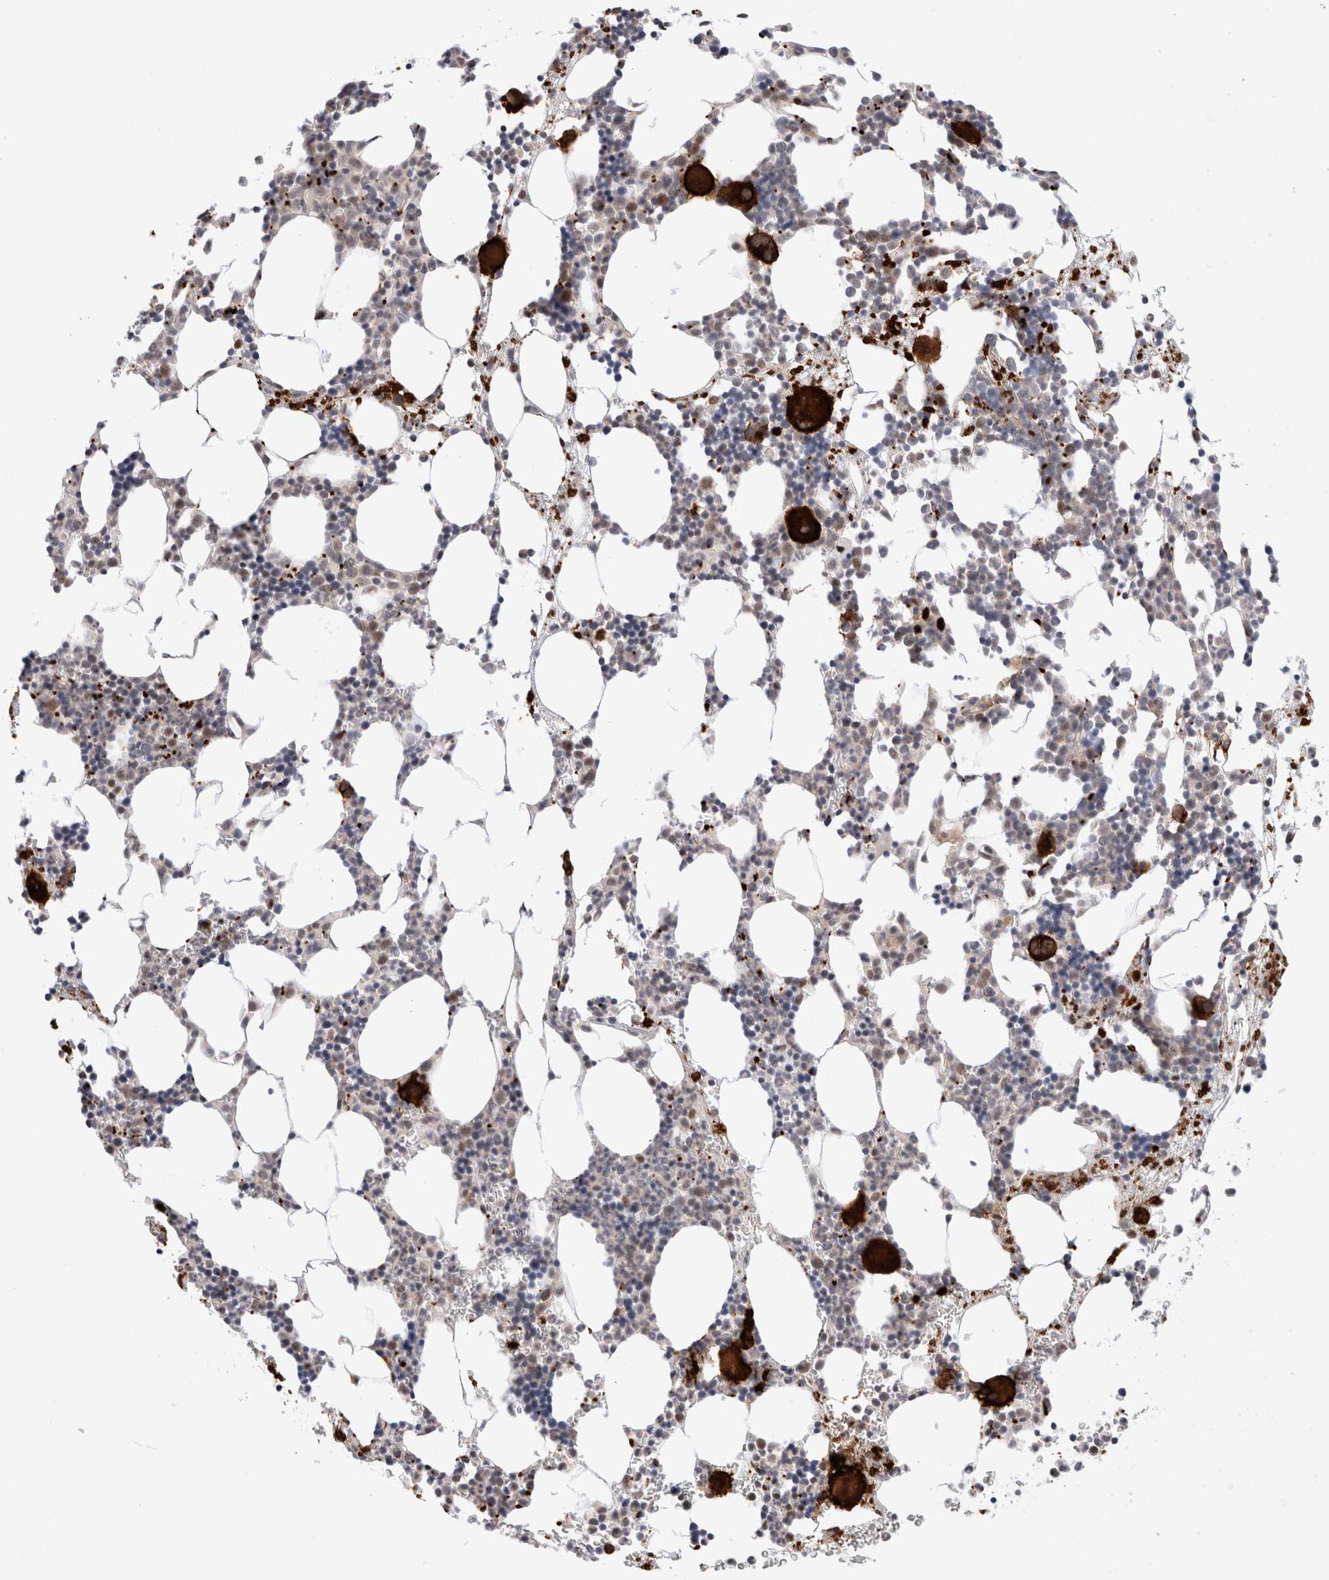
{"staining": {"intensity": "strong", "quantity": ">75%", "location": "cytoplasmic/membranous"}, "tissue": "bone marrow", "cell_type": "Hematopoietic cells", "image_type": "normal", "snomed": [{"axis": "morphology", "description": "Normal tissue, NOS"}, {"axis": "morphology", "description": "Inflammation, NOS"}, {"axis": "topography", "description": "Bone marrow"}], "caption": "The photomicrograph demonstrates staining of unremarkable bone marrow, revealing strong cytoplasmic/membranous protein staining (brown color) within hematopoietic cells.", "gene": "VPS28", "patient": {"sex": "female", "age": 67}}